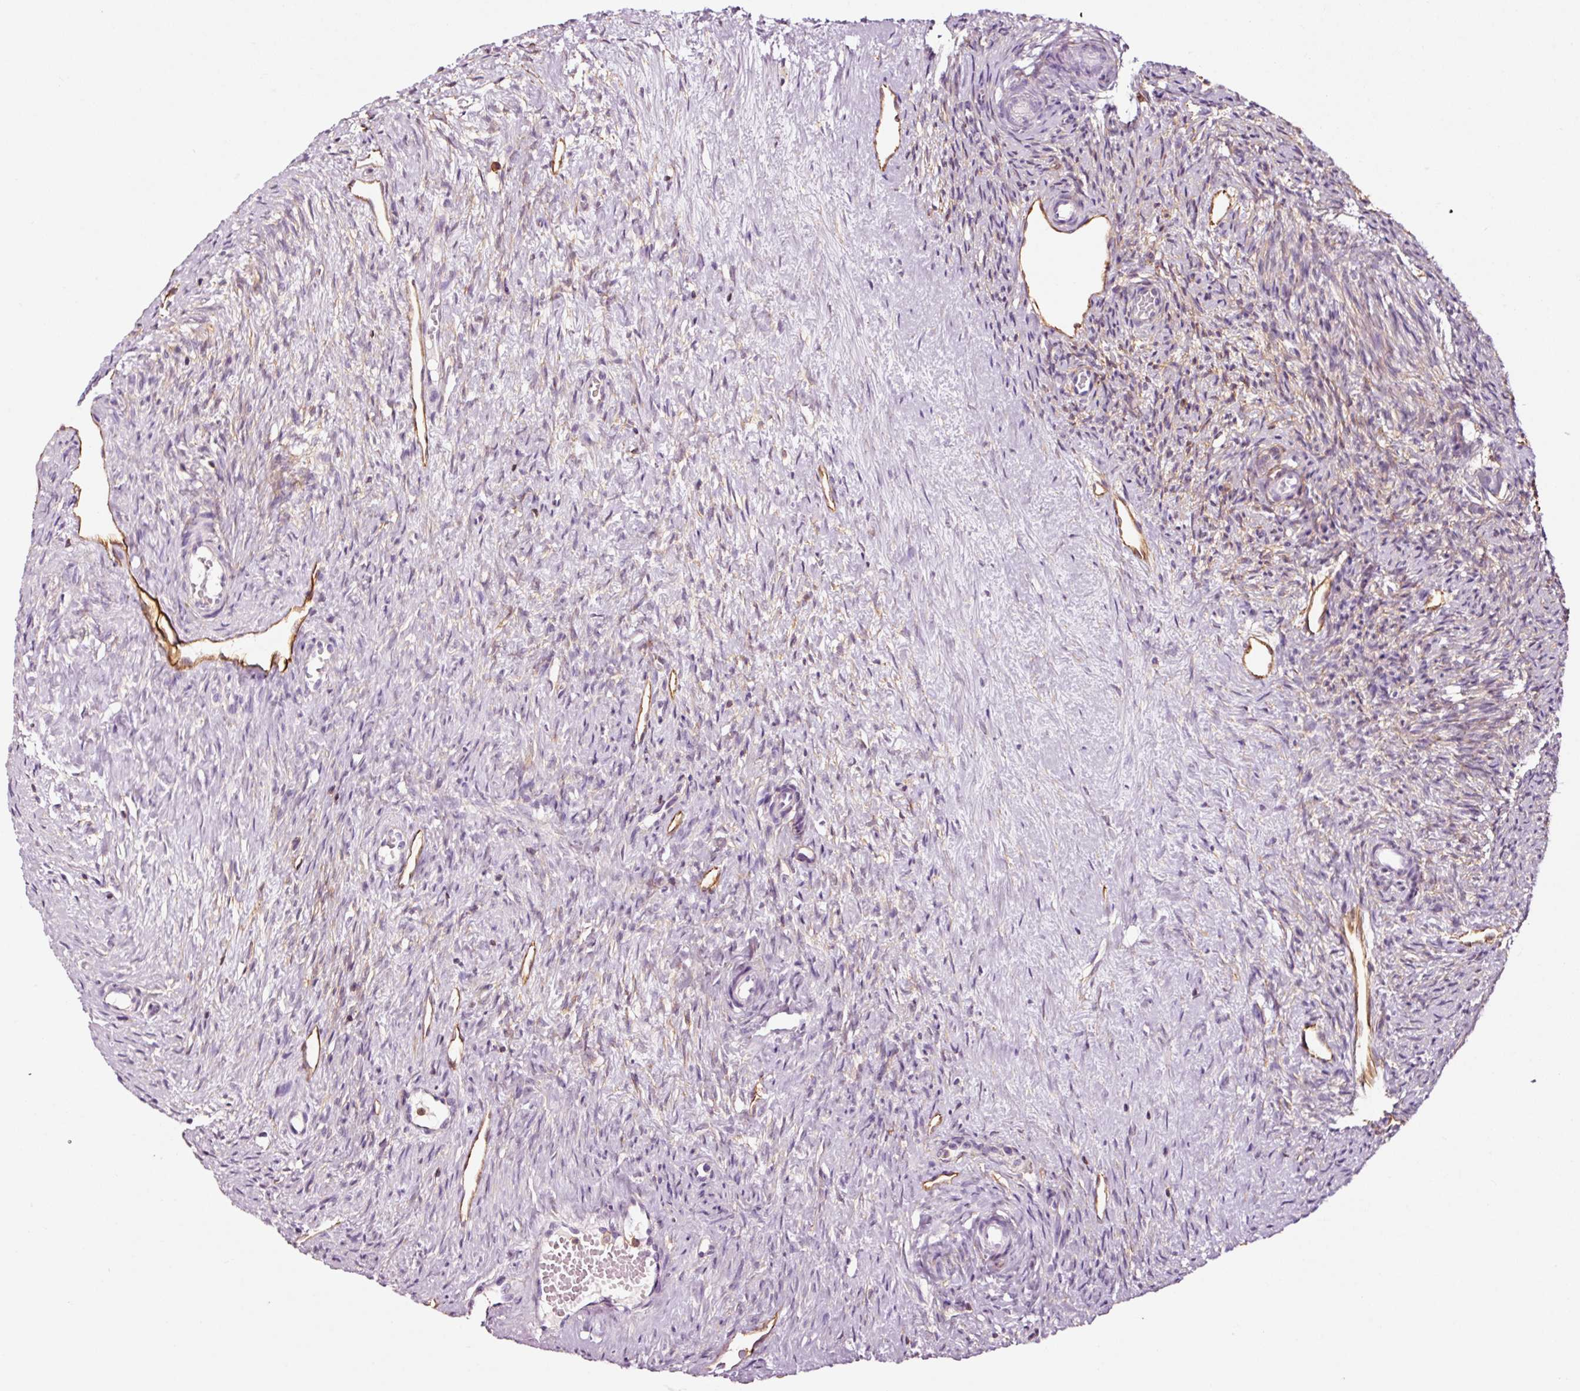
{"staining": {"intensity": "strong", "quantity": "25%-75%", "location": "cytoplasmic/membranous"}, "tissue": "ovary", "cell_type": "Ovarian stroma cells", "image_type": "normal", "snomed": [{"axis": "morphology", "description": "Normal tissue, NOS"}, {"axis": "topography", "description": "Ovary"}], "caption": "Ovary stained with DAB (3,3'-diaminobenzidine) immunohistochemistry displays high levels of strong cytoplasmic/membranous positivity in about 25%-75% of ovarian stroma cells.", "gene": "ADD3", "patient": {"sex": "female", "age": 51}}